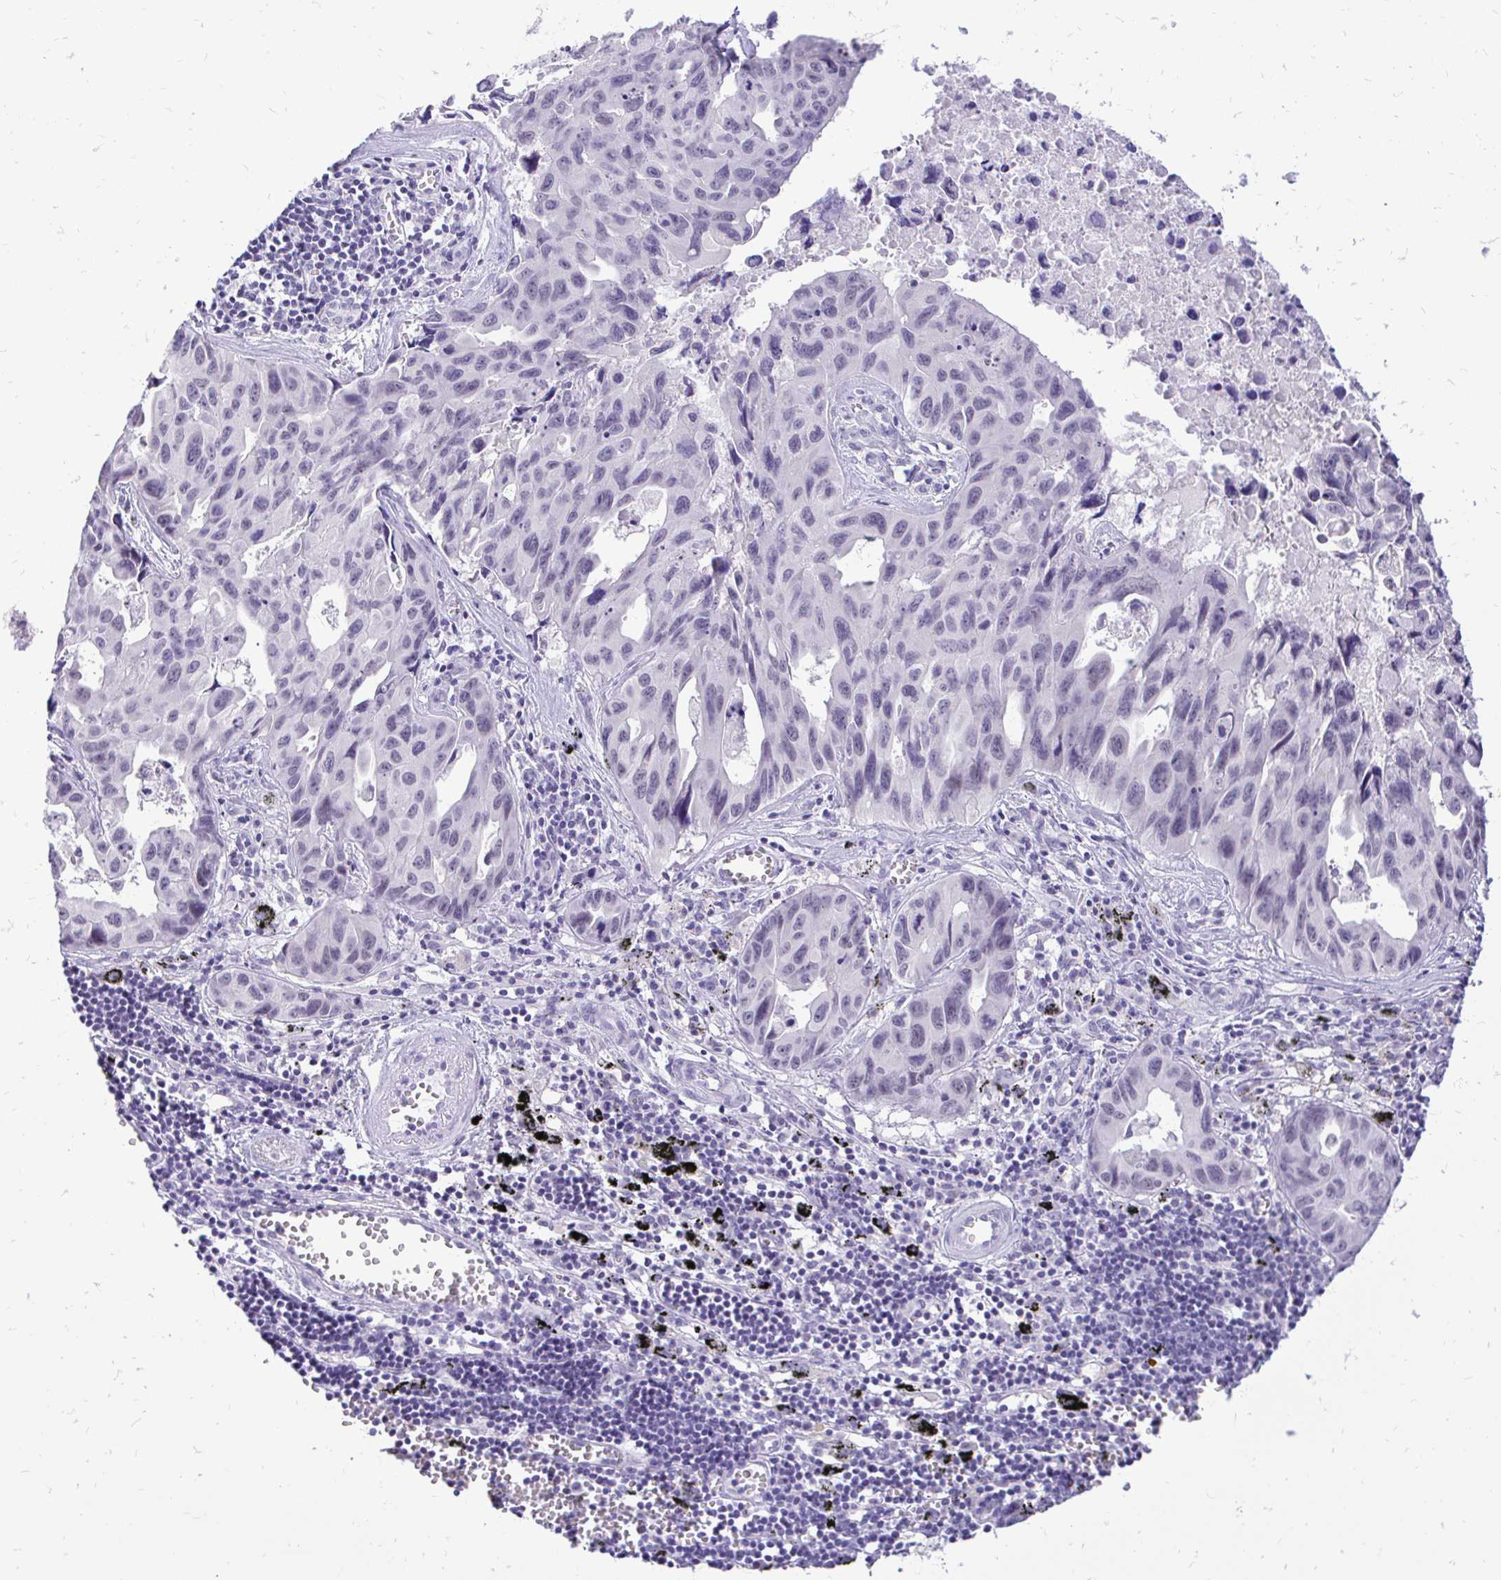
{"staining": {"intensity": "negative", "quantity": "none", "location": "none"}, "tissue": "lung cancer", "cell_type": "Tumor cells", "image_type": "cancer", "snomed": [{"axis": "morphology", "description": "Adenocarcinoma, NOS"}, {"axis": "topography", "description": "Lymph node"}, {"axis": "topography", "description": "Lung"}], "caption": "IHC micrograph of adenocarcinoma (lung) stained for a protein (brown), which exhibits no staining in tumor cells.", "gene": "FATE1", "patient": {"sex": "male", "age": 64}}